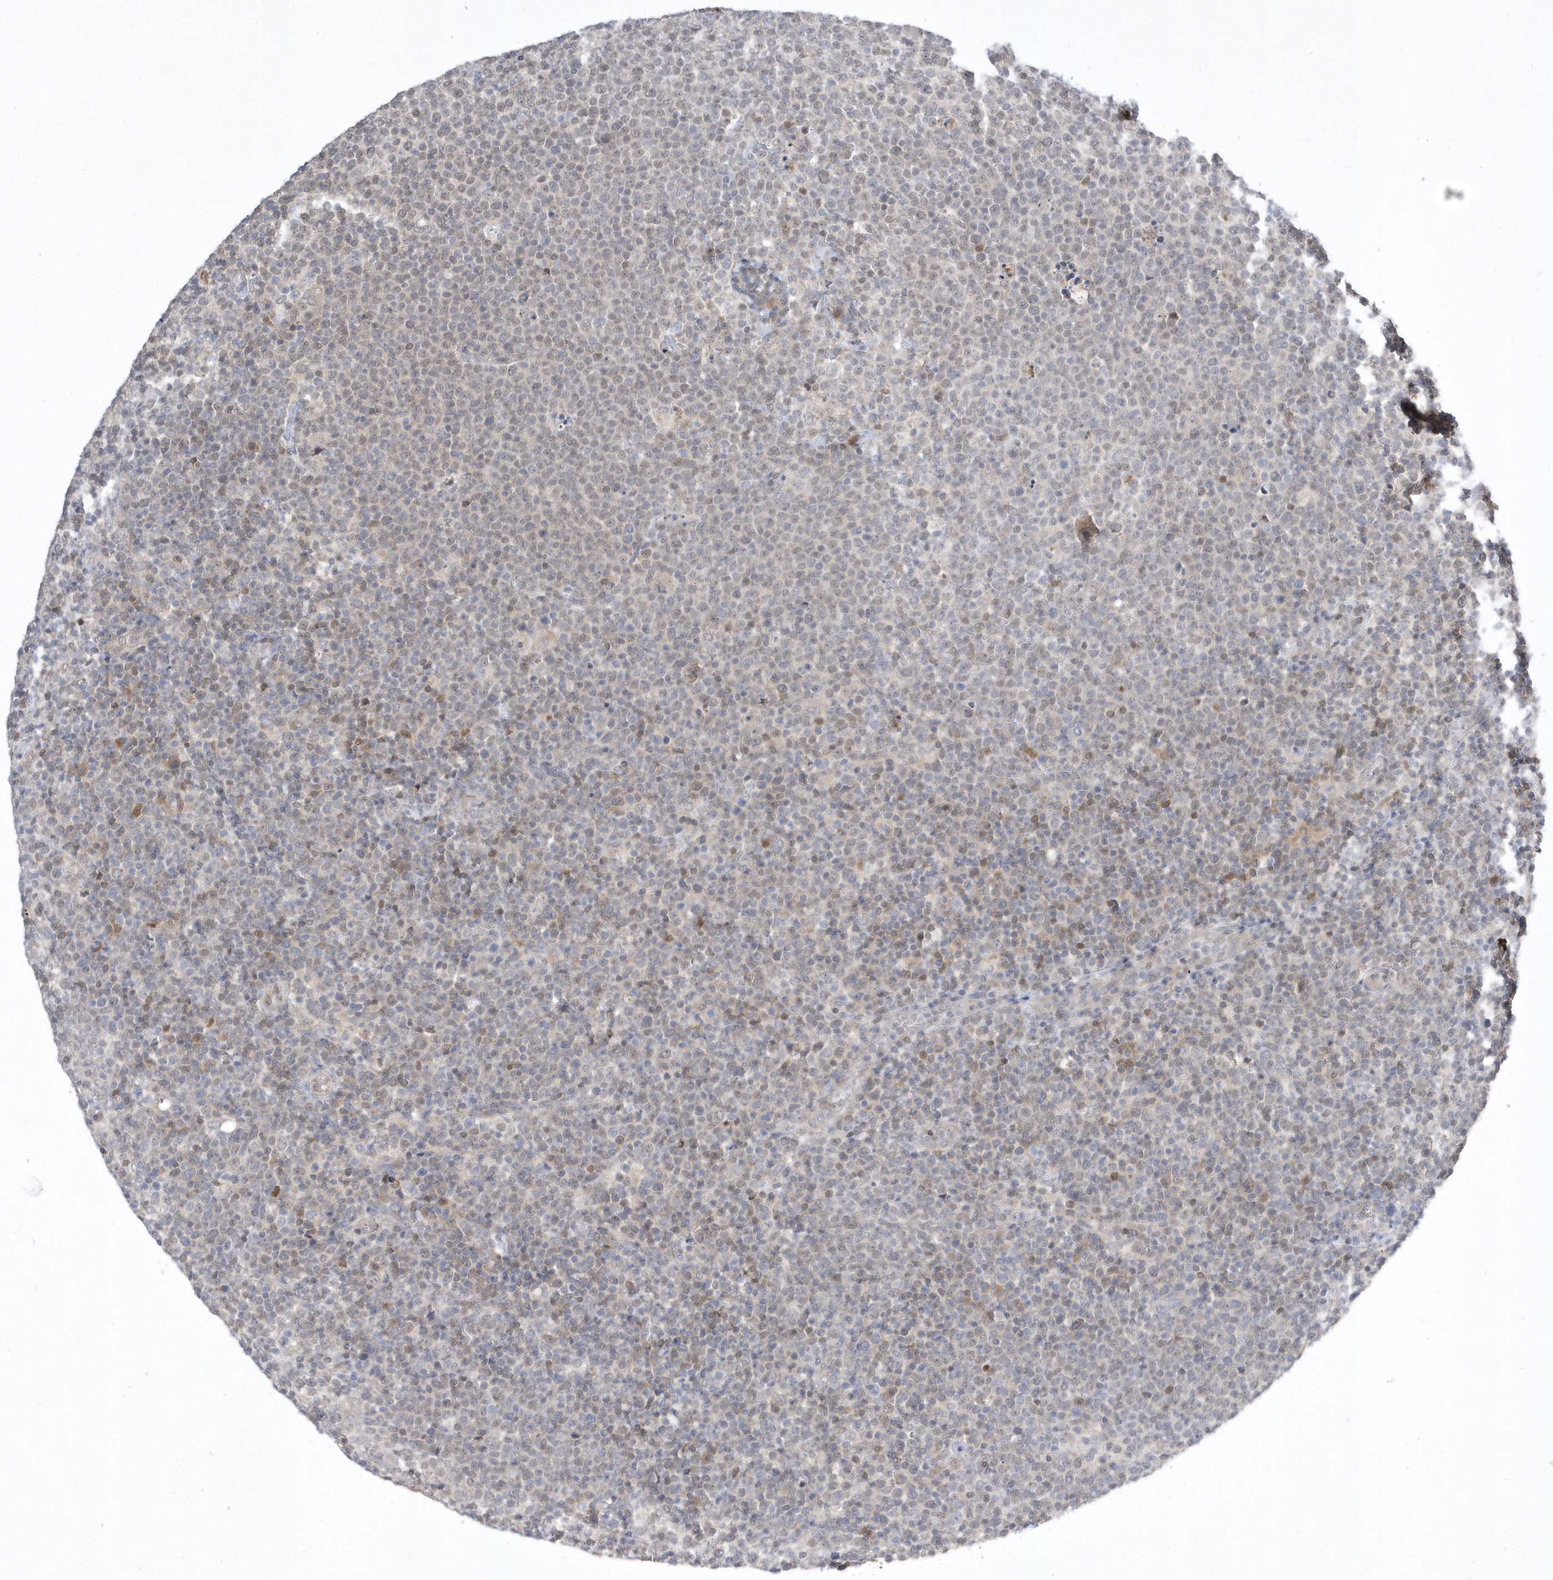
{"staining": {"intensity": "weak", "quantity": "<25%", "location": "nuclear"}, "tissue": "lymphoma", "cell_type": "Tumor cells", "image_type": "cancer", "snomed": [{"axis": "morphology", "description": "Malignant lymphoma, non-Hodgkin's type, High grade"}, {"axis": "topography", "description": "Lymph node"}], "caption": "This image is of lymphoma stained with immunohistochemistry (IHC) to label a protein in brown with the nuclei are counter-stained blue. There is no staining in tumor cells.", "gene": "ZC3H12D", "patient": {"sex": "male", "age": 61}}